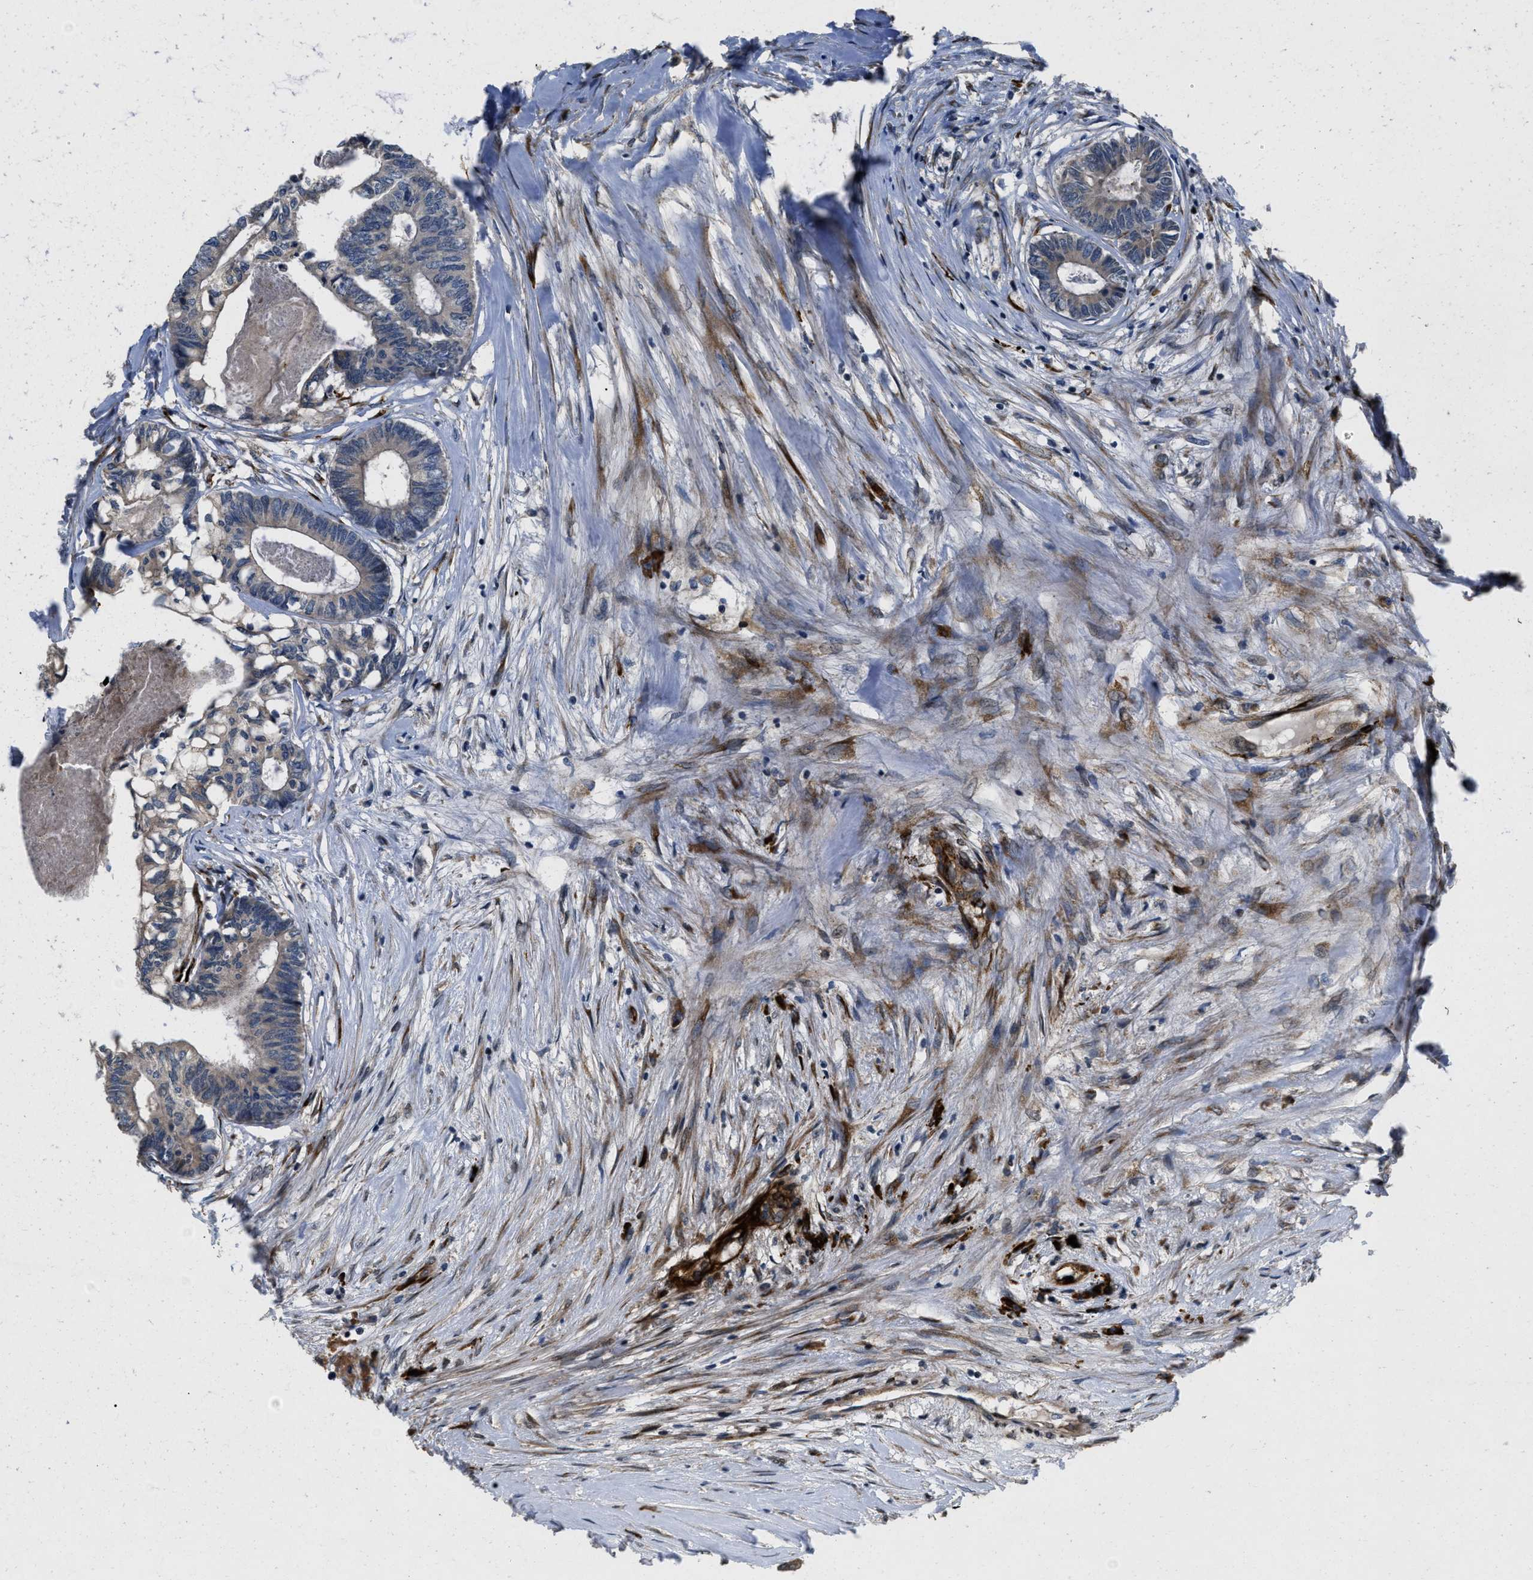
{"staining": {"intensity": "moderate", "quantity": "<25%", "location": "cytoplasmic/membranous"}, "tissue": "colorectal cancer", "cell_type": "Tumor cells", "image_type": "cancer", "snomed": [{"axis": "morphology", "description": "Adenocarcinoma, NOS"}, {"axis": "topography", "description": "Rectum"}], "caption": "High-magnification brightfield microscopy of colorectal adenocarcinoma stained with DAB (brown) and counterstained with hematoxylin (blue). tumor cells exhibit moderate cytoplasmic/membranous expression is identified in about<25% of cells.", "gene": "HSPA12B", "patient": {"sex": "male", "age": 63}}